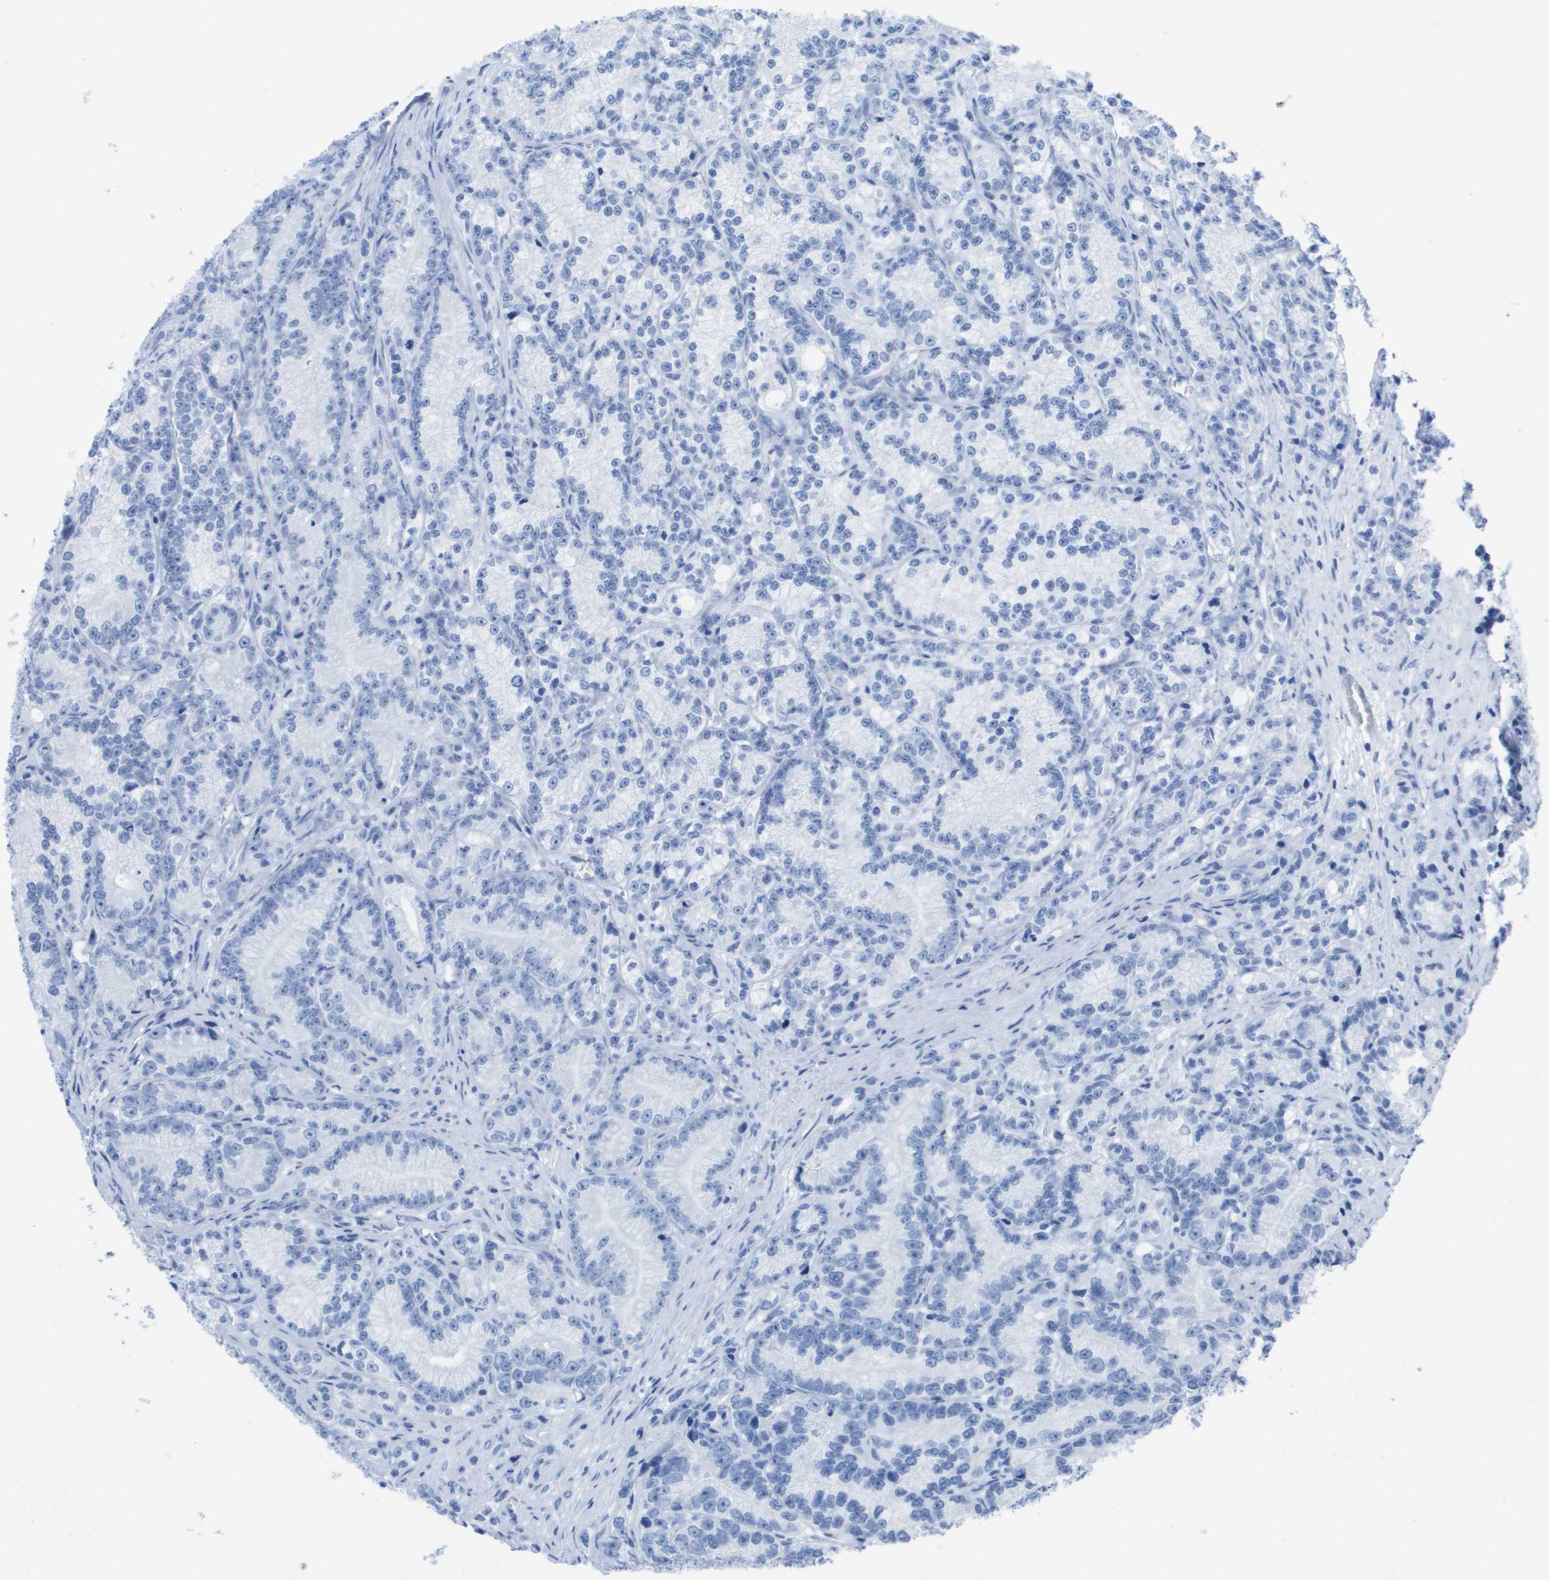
{"staining": {"intensity": "negative", "quantity": "none", "location": "none"}, "tissue": "prostate cancer", "cell_type": "Tumor cells", "image_type": "cancer", "snomed": [{"axis": "morphology", "description": "Adenocarcinoma, Low grade"}, {"axis": "topography", "description": "Prostate"}], "caption": "Tumor cells are negative for protein expression in human low-grade adenocarcinoma (prostate).", "gene": "KCNA3", "patient": {"sex": "male", "age": 89}}